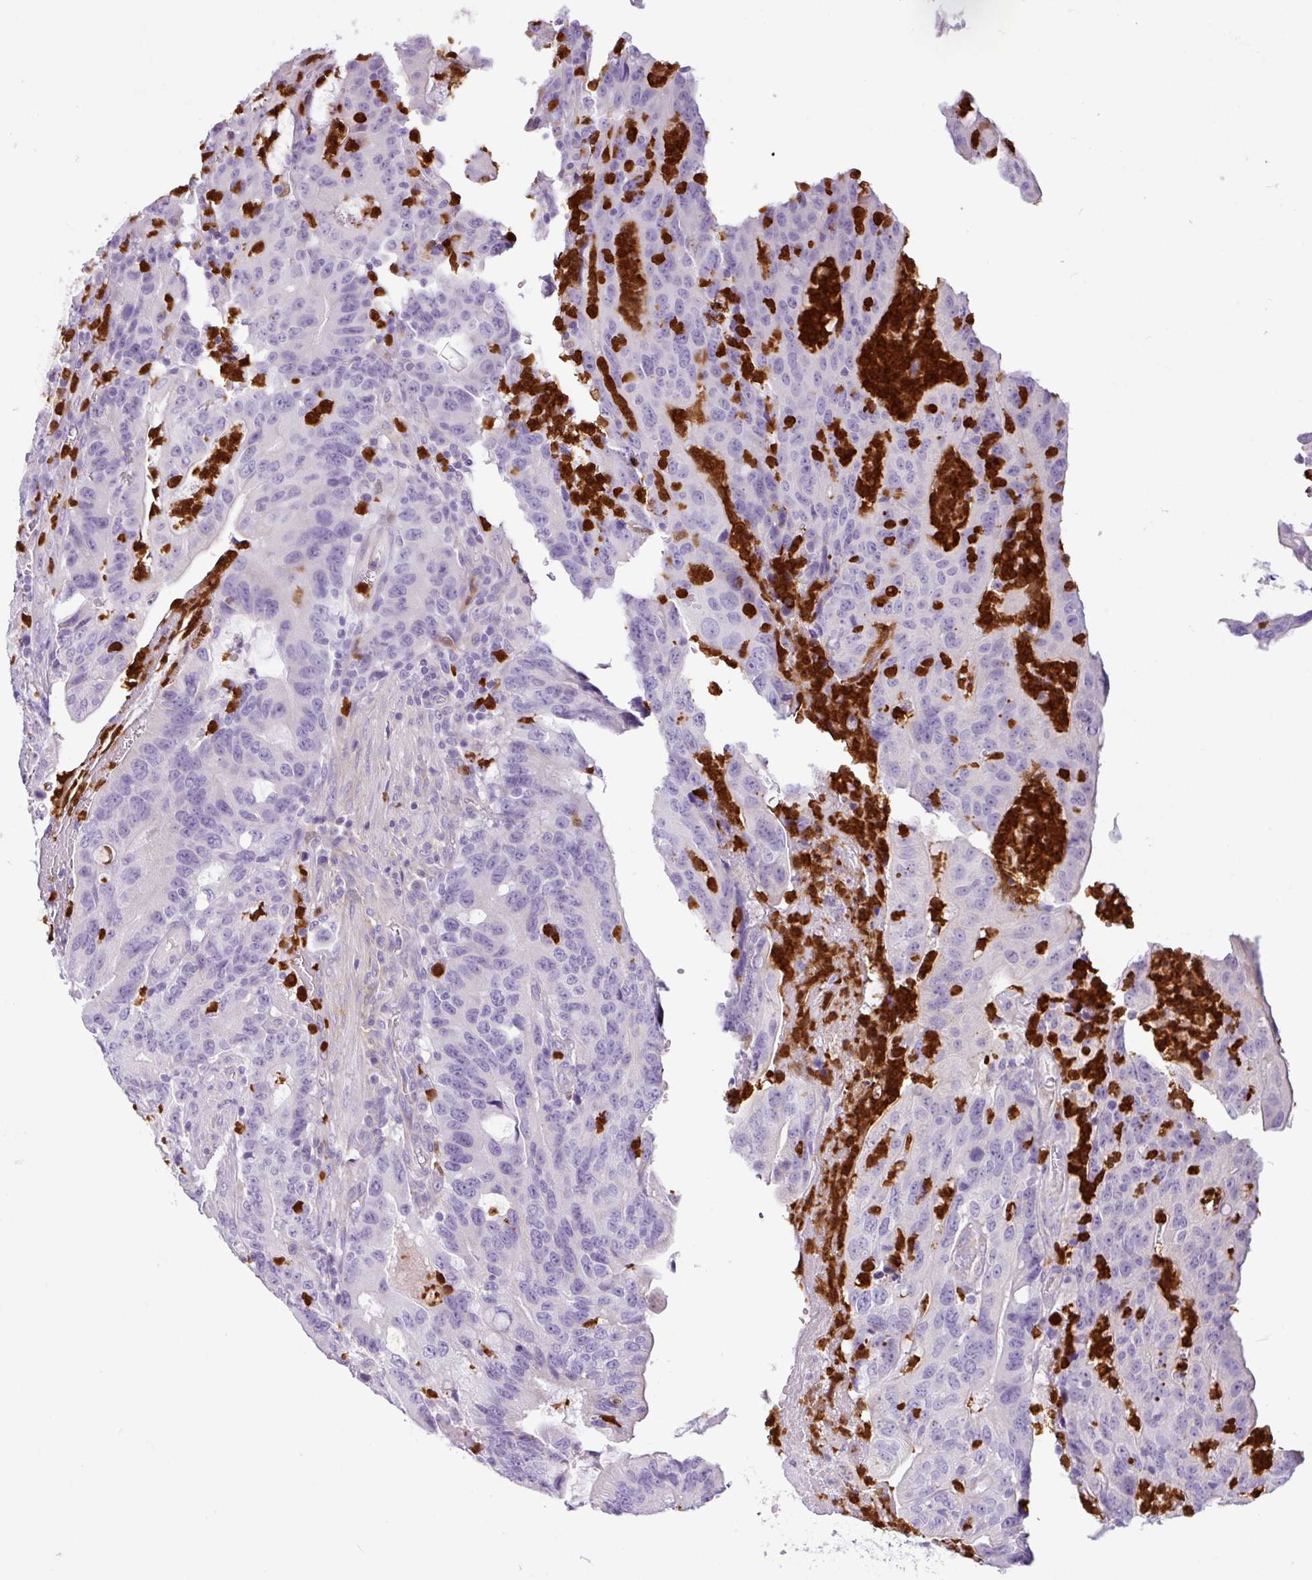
{"staining": {"intensity": "negative", "quantity": "none", "location": "none"}, "tissue": "colorectal cancer", "cell_type": "Tumor cells", "image_type": "cancer", "snomed": [{"axis": "morphology", "description": "Adenocarcinoma, NOS"}, {"axis": "topography", "description": "Colon"}], "caption": "This is an immunohistochemistry micrograph of colorectal cancer. There is no positivity in tumor cells.", "gene": "SH2D3C", "patient": {"sex": "male", "age": 83}}